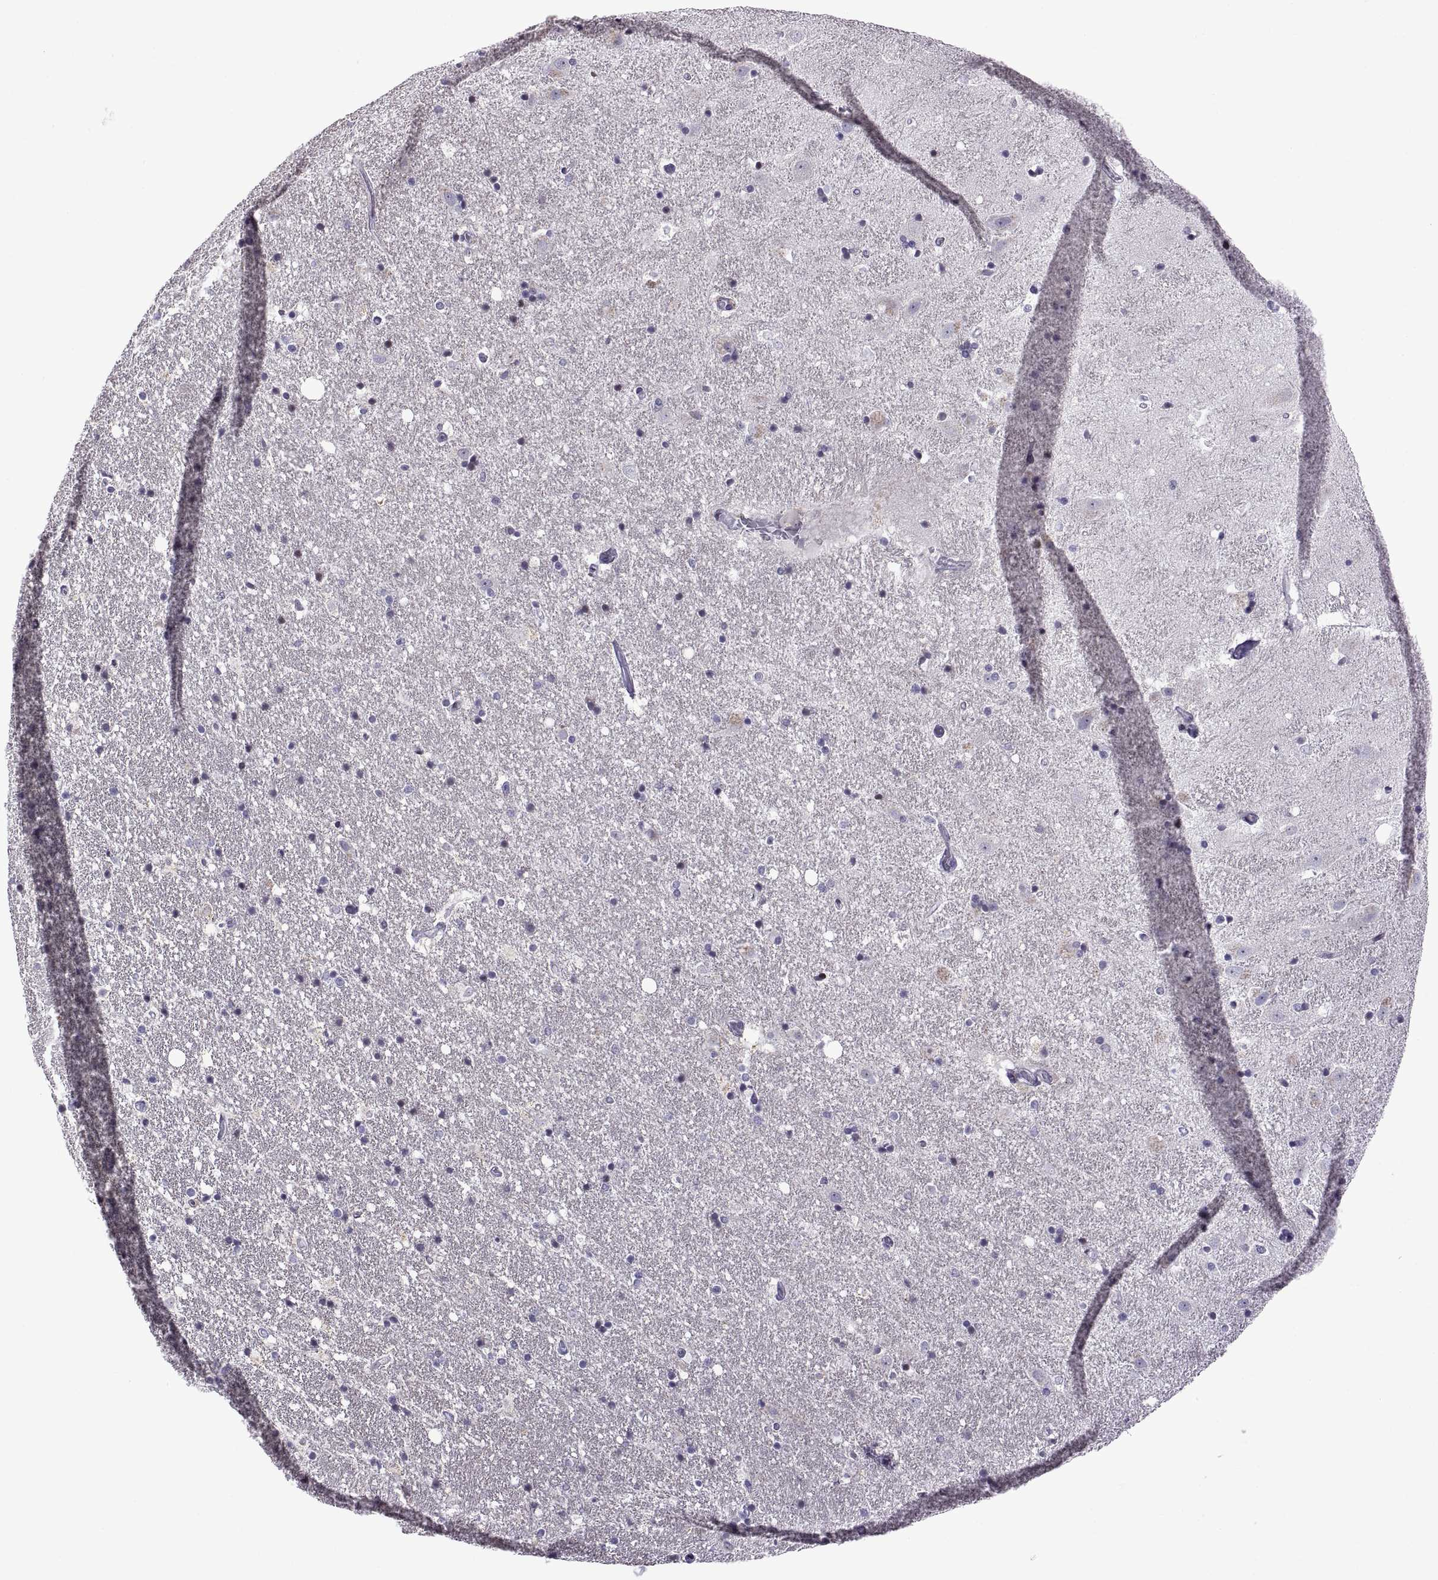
{"staining": {"intensity": "negative", "quantity": "none", "location": "none"}, "tissue": "hippocampus", "cell_type": "Glial cells", "image_type": "normal", "snomed": [{"axis": "morphology", "description": "Normal tissue, NOS"}, {"axis": "topography", "description": "Hippocampus"}], "caption": "Image shows no significant protein positivity in glial cells of normal hippocampus.", "gene": "MAGEB18", "patient": {"sex": "male", "age": 49}}